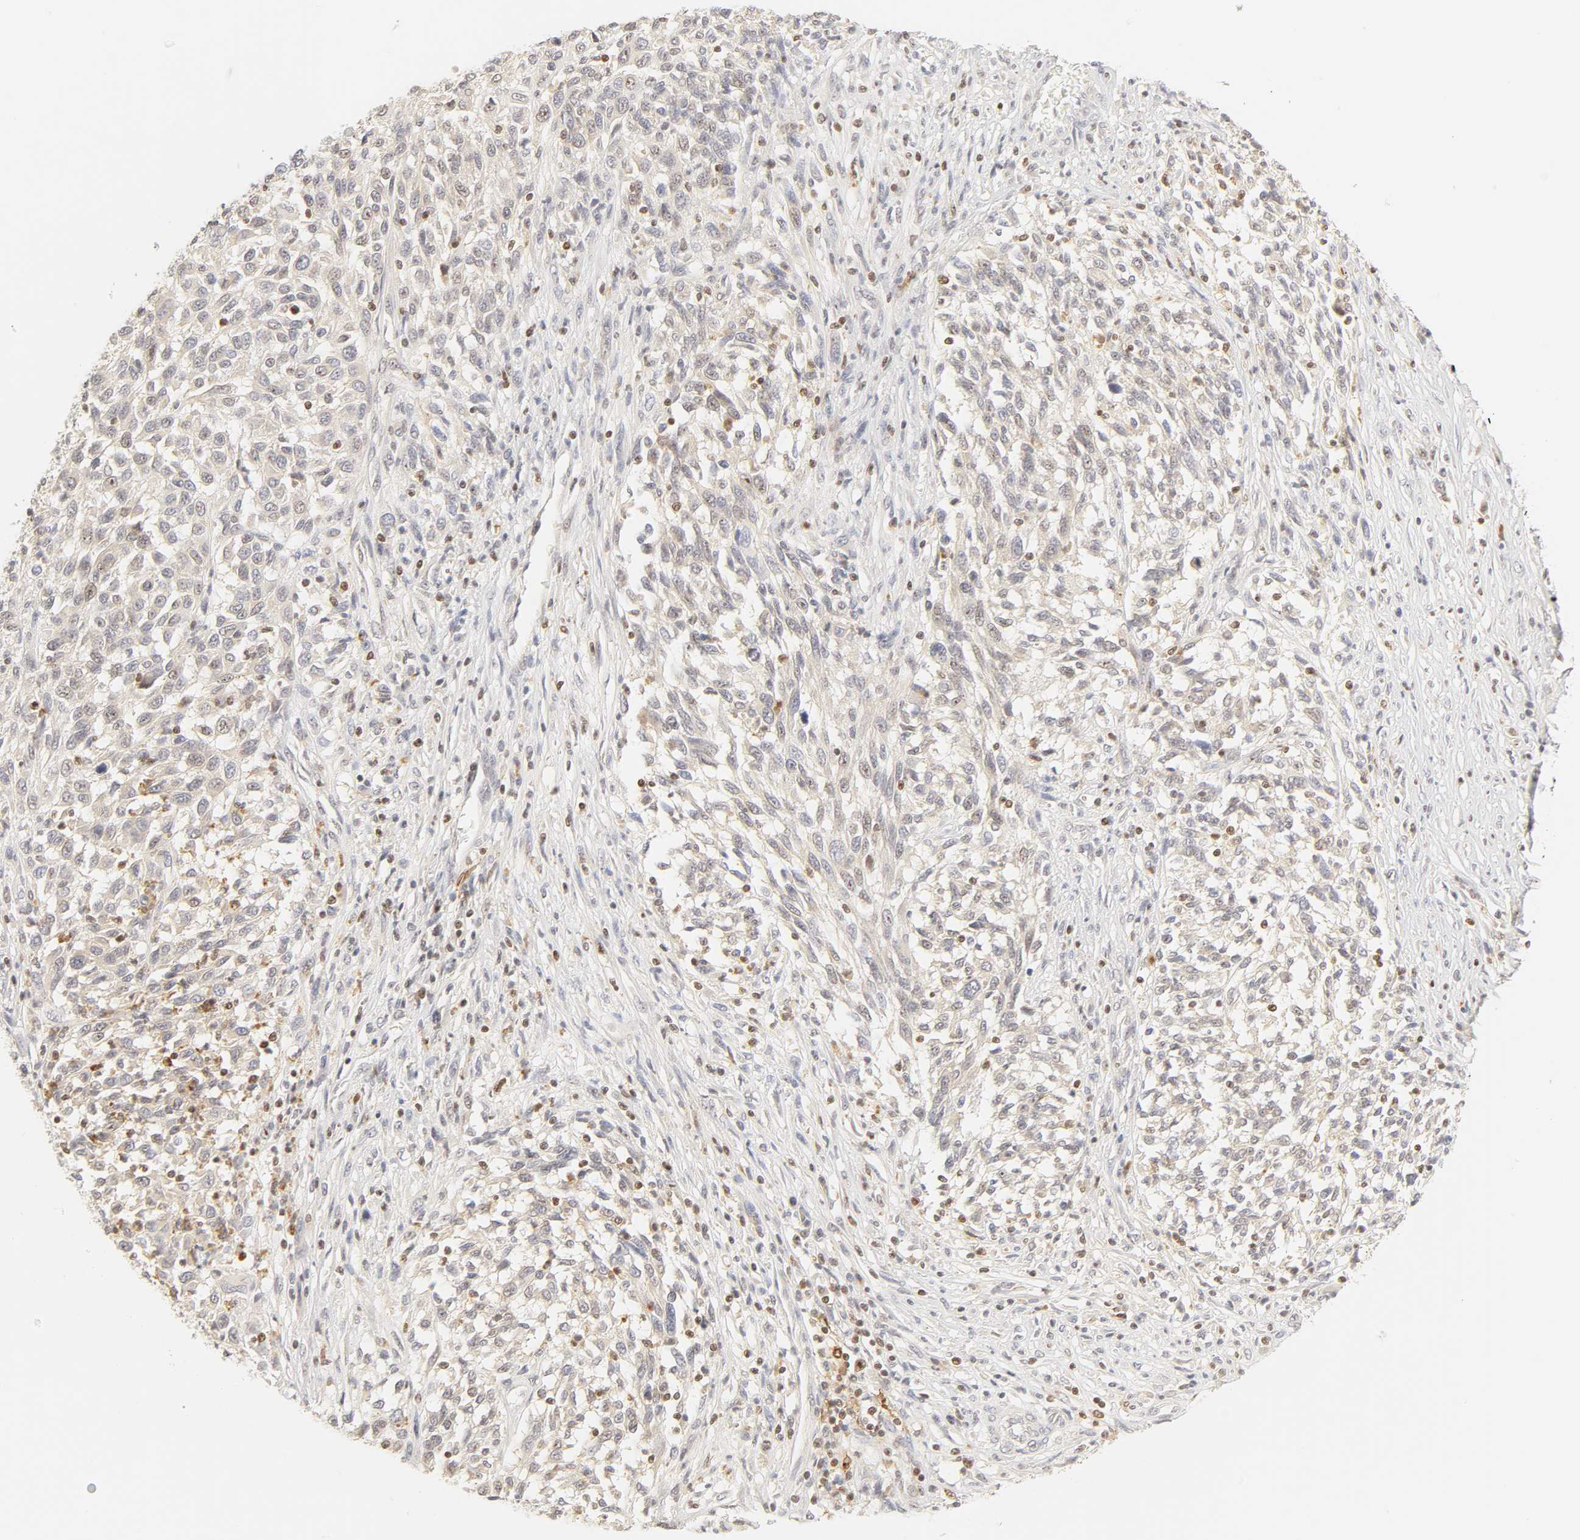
{"staining": {"intensity": "weak", "quantity": "<25%", "location": "cytoplasmic/membranous,nuclear"}, "tissue": "melanoma", "cell_type": "Tumor cells", "image_type": "cancer", "snomed": [{"axis": "morphology", "description": "Malignant melanoma, Metastatic site"}, {"axis": "topography", "description": "Lymph node"}], "caption": "An immunohistochemistry (IHC) image of malignant melanoma (metastatic site) is shown. There is no staining in tumor cells of malignant melanoma (metastatic site). (DAB (3,3'-diaminobenzidine) IHC with hematoxylin counter stain).", "gene": "KIF2A", "patient": {"sex": "male", "age": 61}}